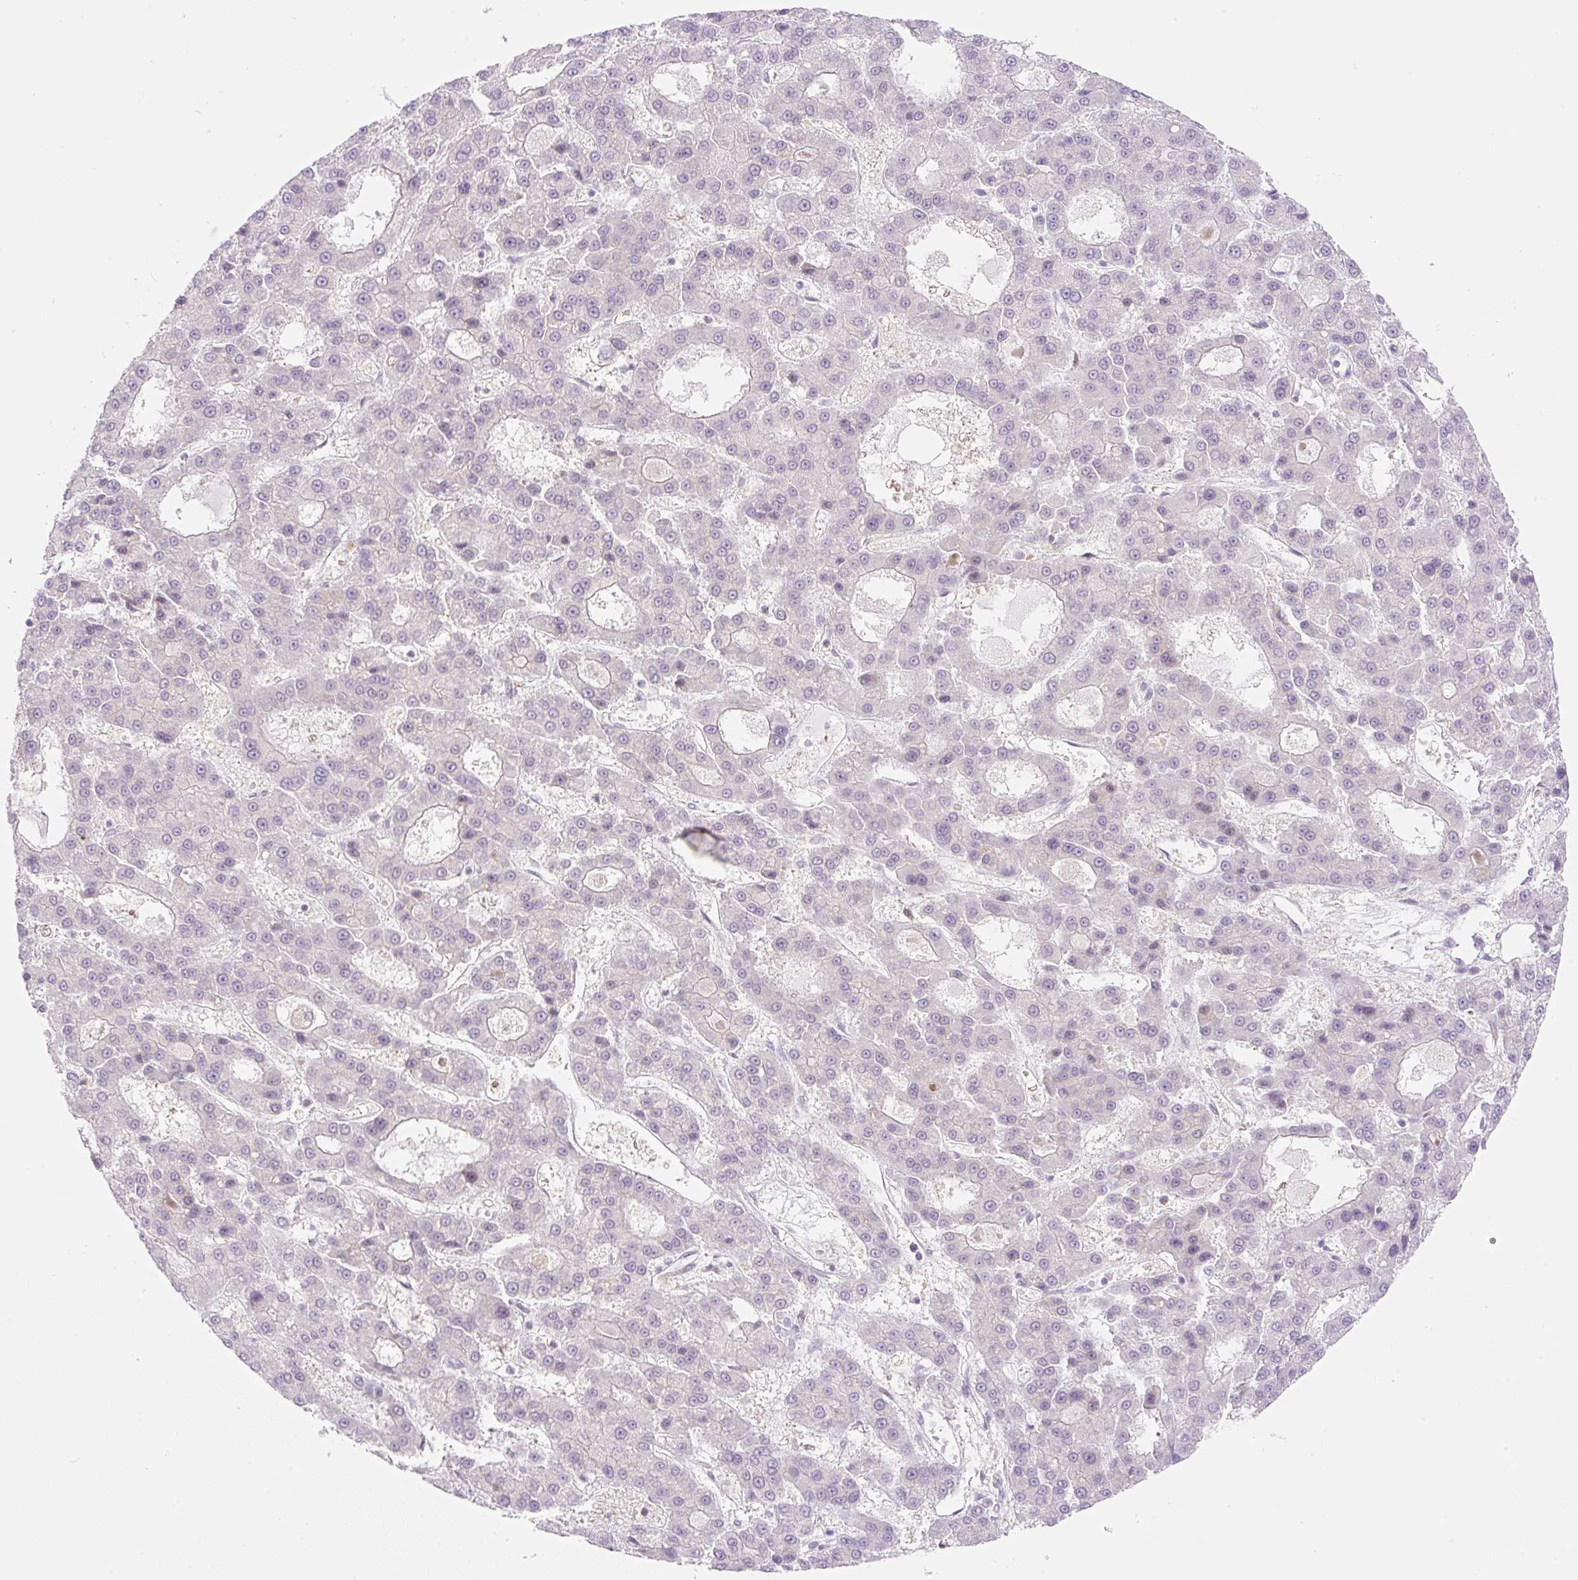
{"staining": {"intensity": "negative", "quantity": "none", "location": "none"}, "tissue": "liver cancer", "cell_type": "Tumor cells", "image_type": "cancer", "snomed": [{"axis": "morphology", "description": "Carcinoma, Hepatocellular, NOS"}, {"axis": "topography", "description": "Liver"}], "caption": "Protein analysis of liver cancer (hepatocellular carcinoma) reveals no significant positivity in tumor cells.", "gene": "ZFP41", "patient": {"sex": "male", "age": 70}}